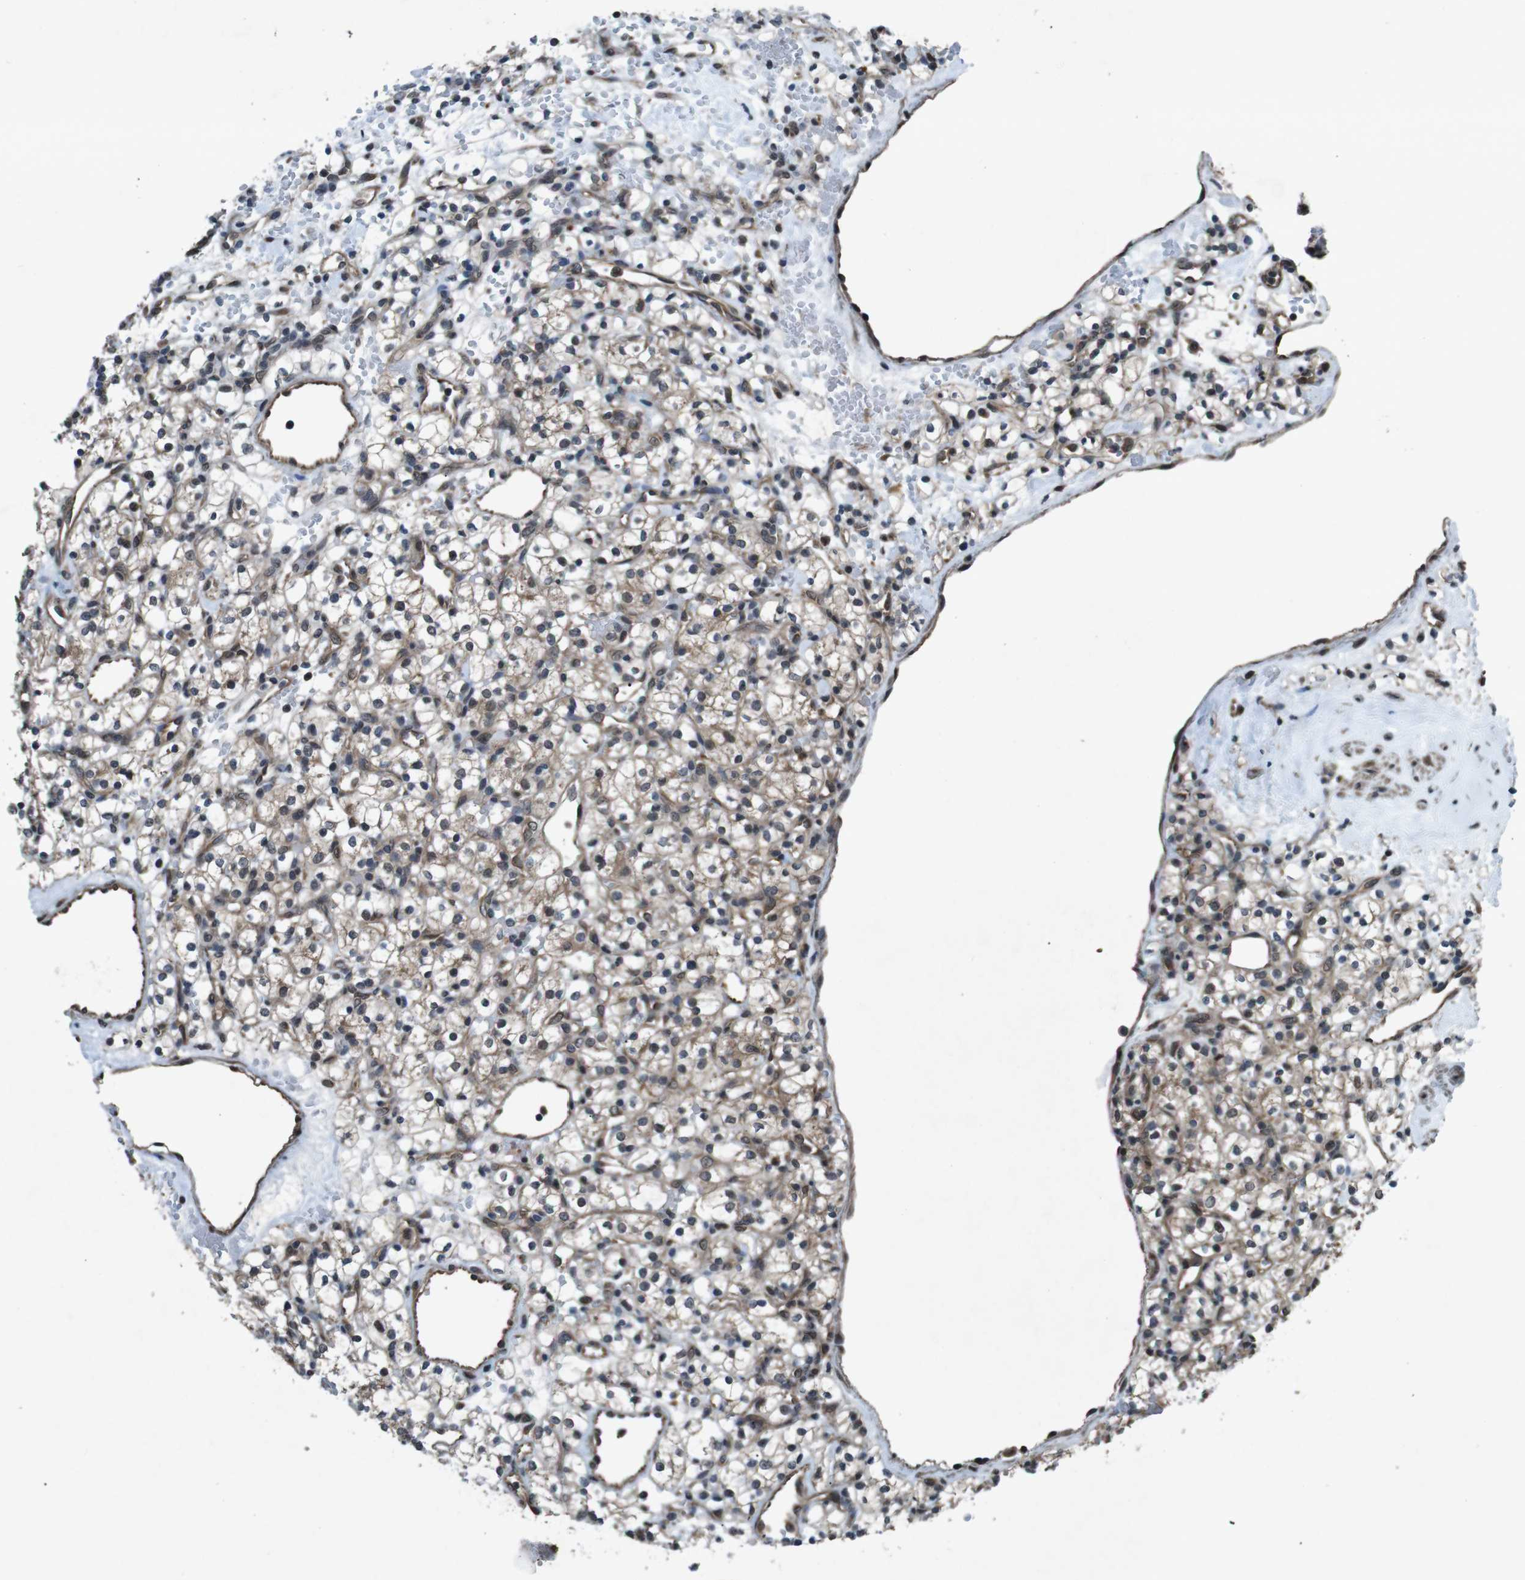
{"staining": {"intensity": "weak", "quantity": ">75%", "location": "cytoplasmic/membranous"}, "tissue": "renal cancer", "cell_type": "Tumor cells", "image_type": "cancer", "snomed": [{"axis": "morphology", "description": "Adenocarcinoma, NOS"}, {"axis": "topography", "description": "Kidney"}], "caption": "Renal cancer stained with DAB immunohistochemistry reveals low levels of weak cytoplasmic/membranous positivity in approximately >75% of tumor cells.", "gene": "SOCS1", "patient": {"sex": "female", "age": 60}}